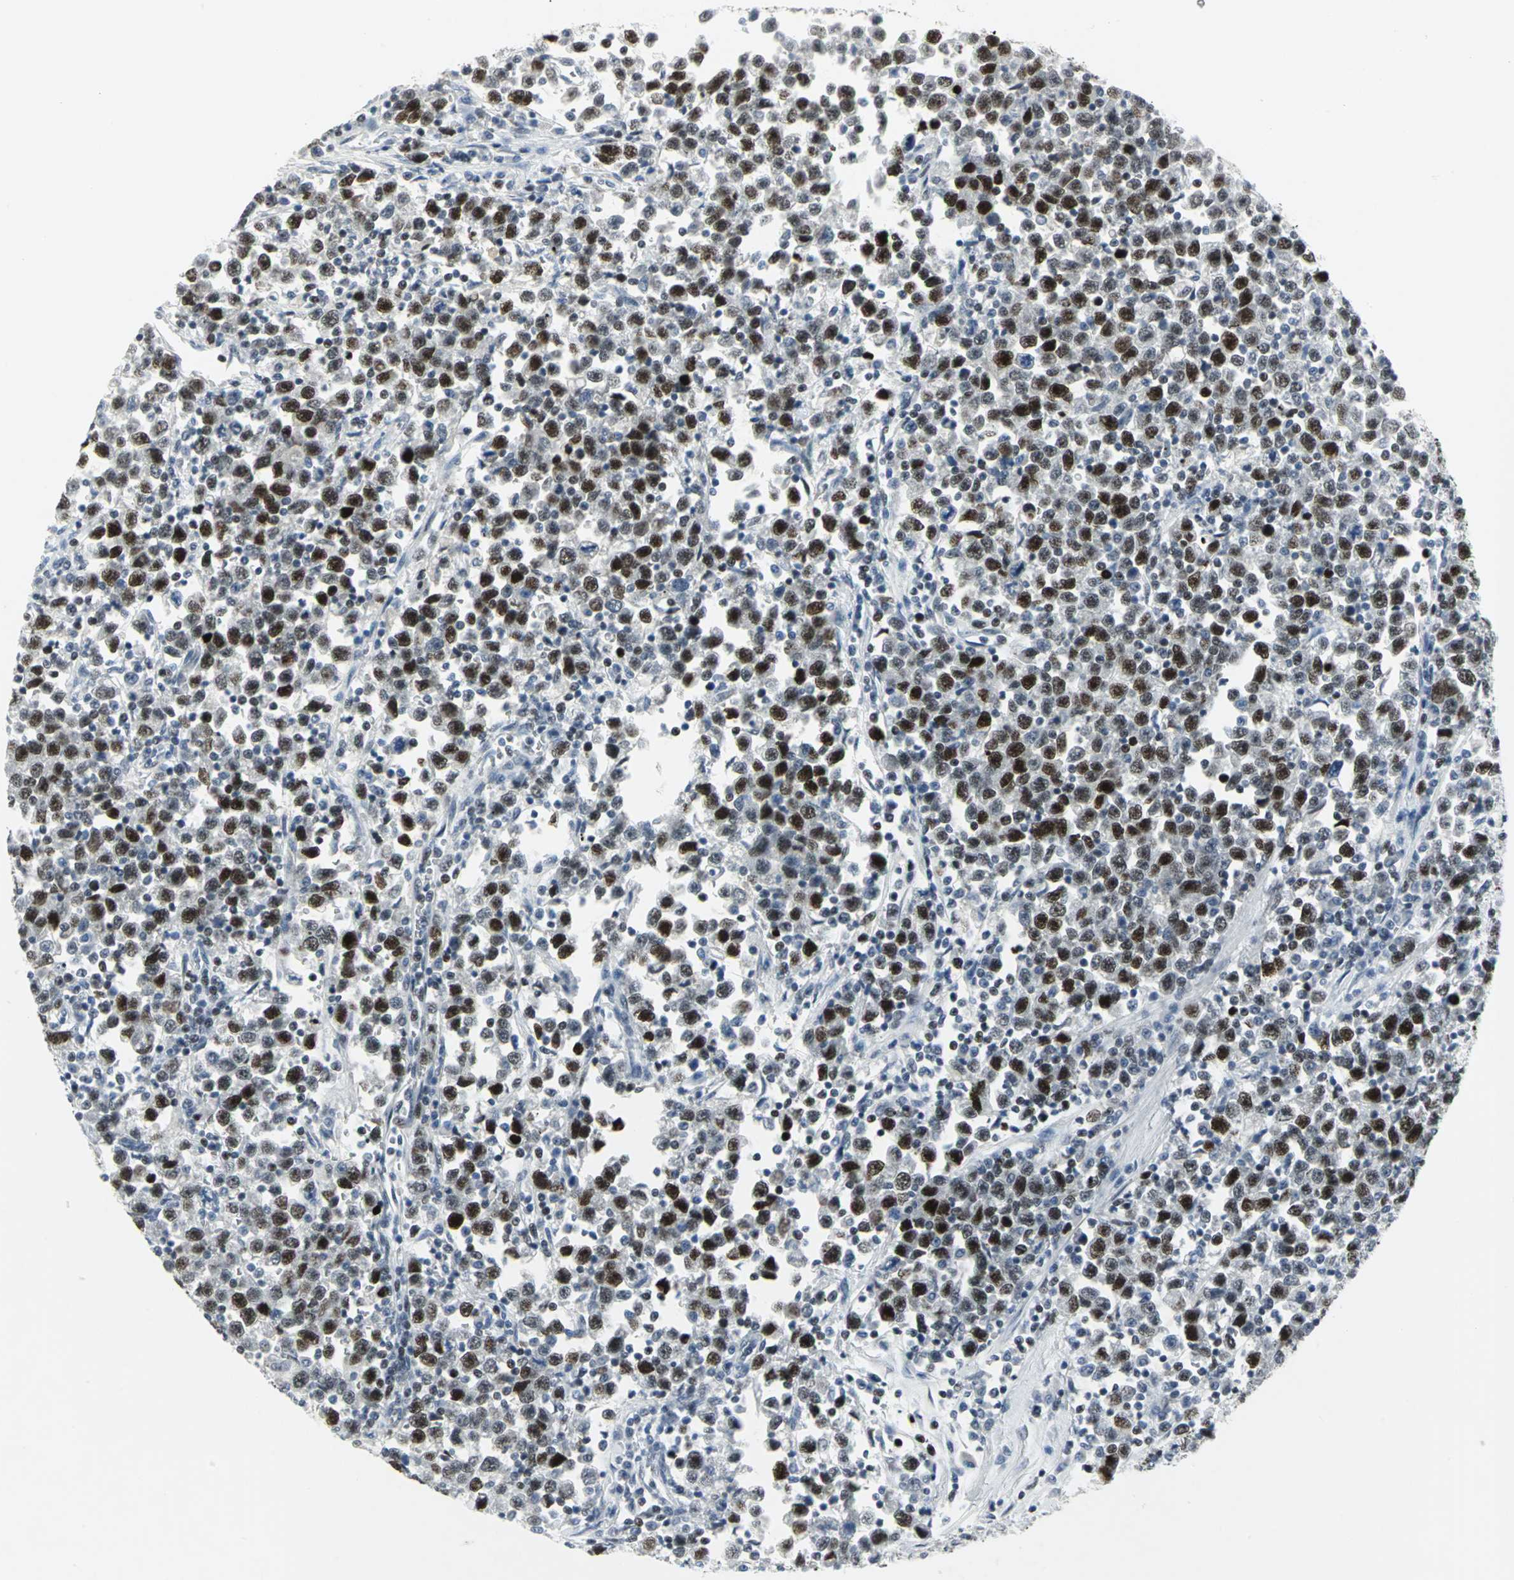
{"staining": {"intensity": "strong", "quantity": "25%-75%", "location": "nuclear"}, "tissue": "testis cancer", "cell_type": "Tumor cells", "image_type": "cancer", "snomed": [{"axis": "morphology", "description": "Seminoma, NOS"}, {"axis": "topography", "description": "Testis"}], "caption": "Protein staining shows strong nuclear expression in about 25%-75% of tumor cells in testis cancer (seminoma).", "gene": "RPA1", "patient": {"sex": "male", "age": 43}}